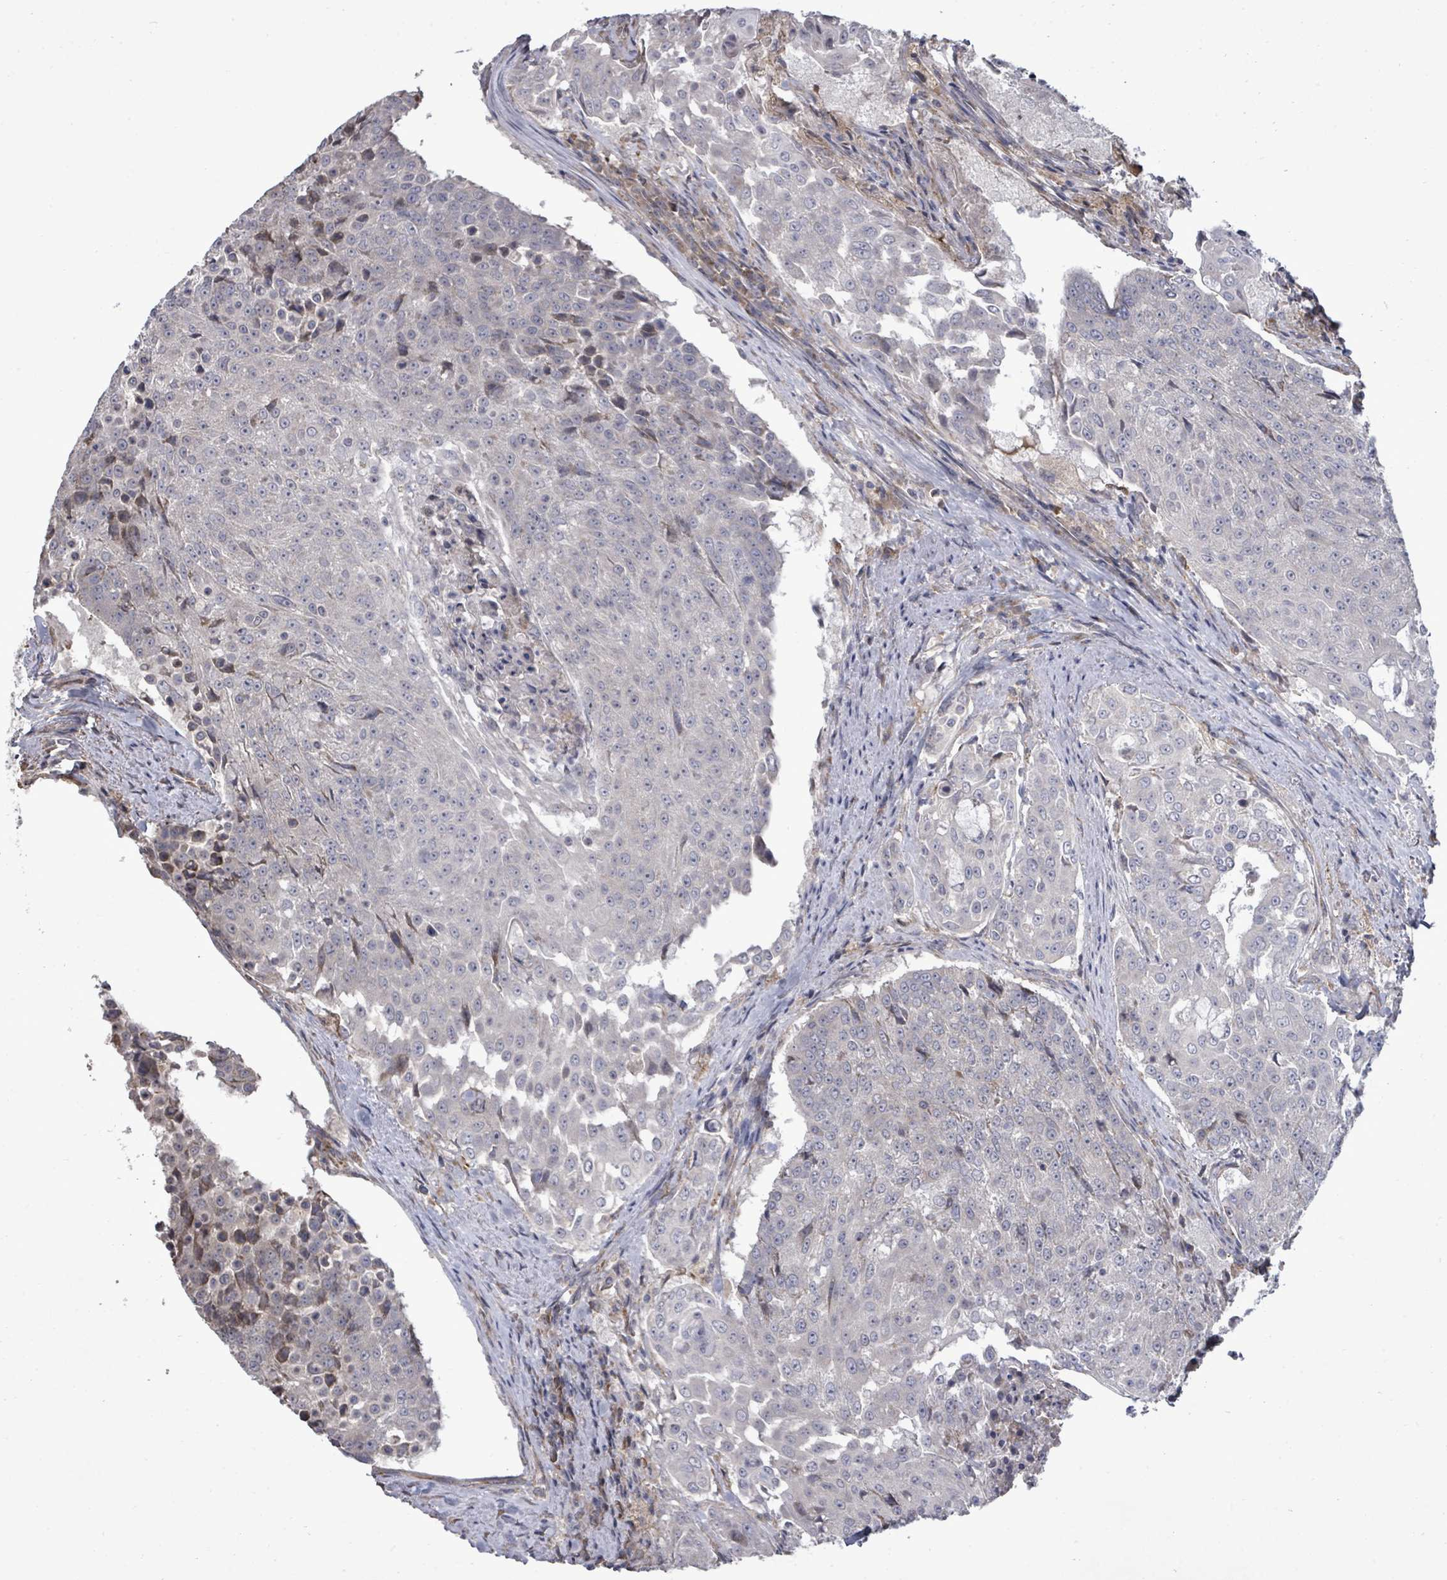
{"staining": {"intensity": "moderate", "quantity": "<25%", "location": "cytoplasmic/membranous"}, "tissue": "urothelial cancer", "cell_type": "Tumor cells", "image_type": "cancer", "snomed": [{"axis": "morphology", "description": "Urothelial carcinoma, High grade"}, {"axis": "topography", "description": "Urinary bladder"}], "caption": "Immunohistochemistry image of neoplastic tissue: urothelial carcinoma (high-grade) stained using IHC displays low levels of moderate protein expression localized specifically in the cytoplasmic/membranous of tumor cells, appearing as a cytoplasmic/membranous brown color.", "gene": "POMGNT2", "patient": {"sex": "female", "age": 63}}